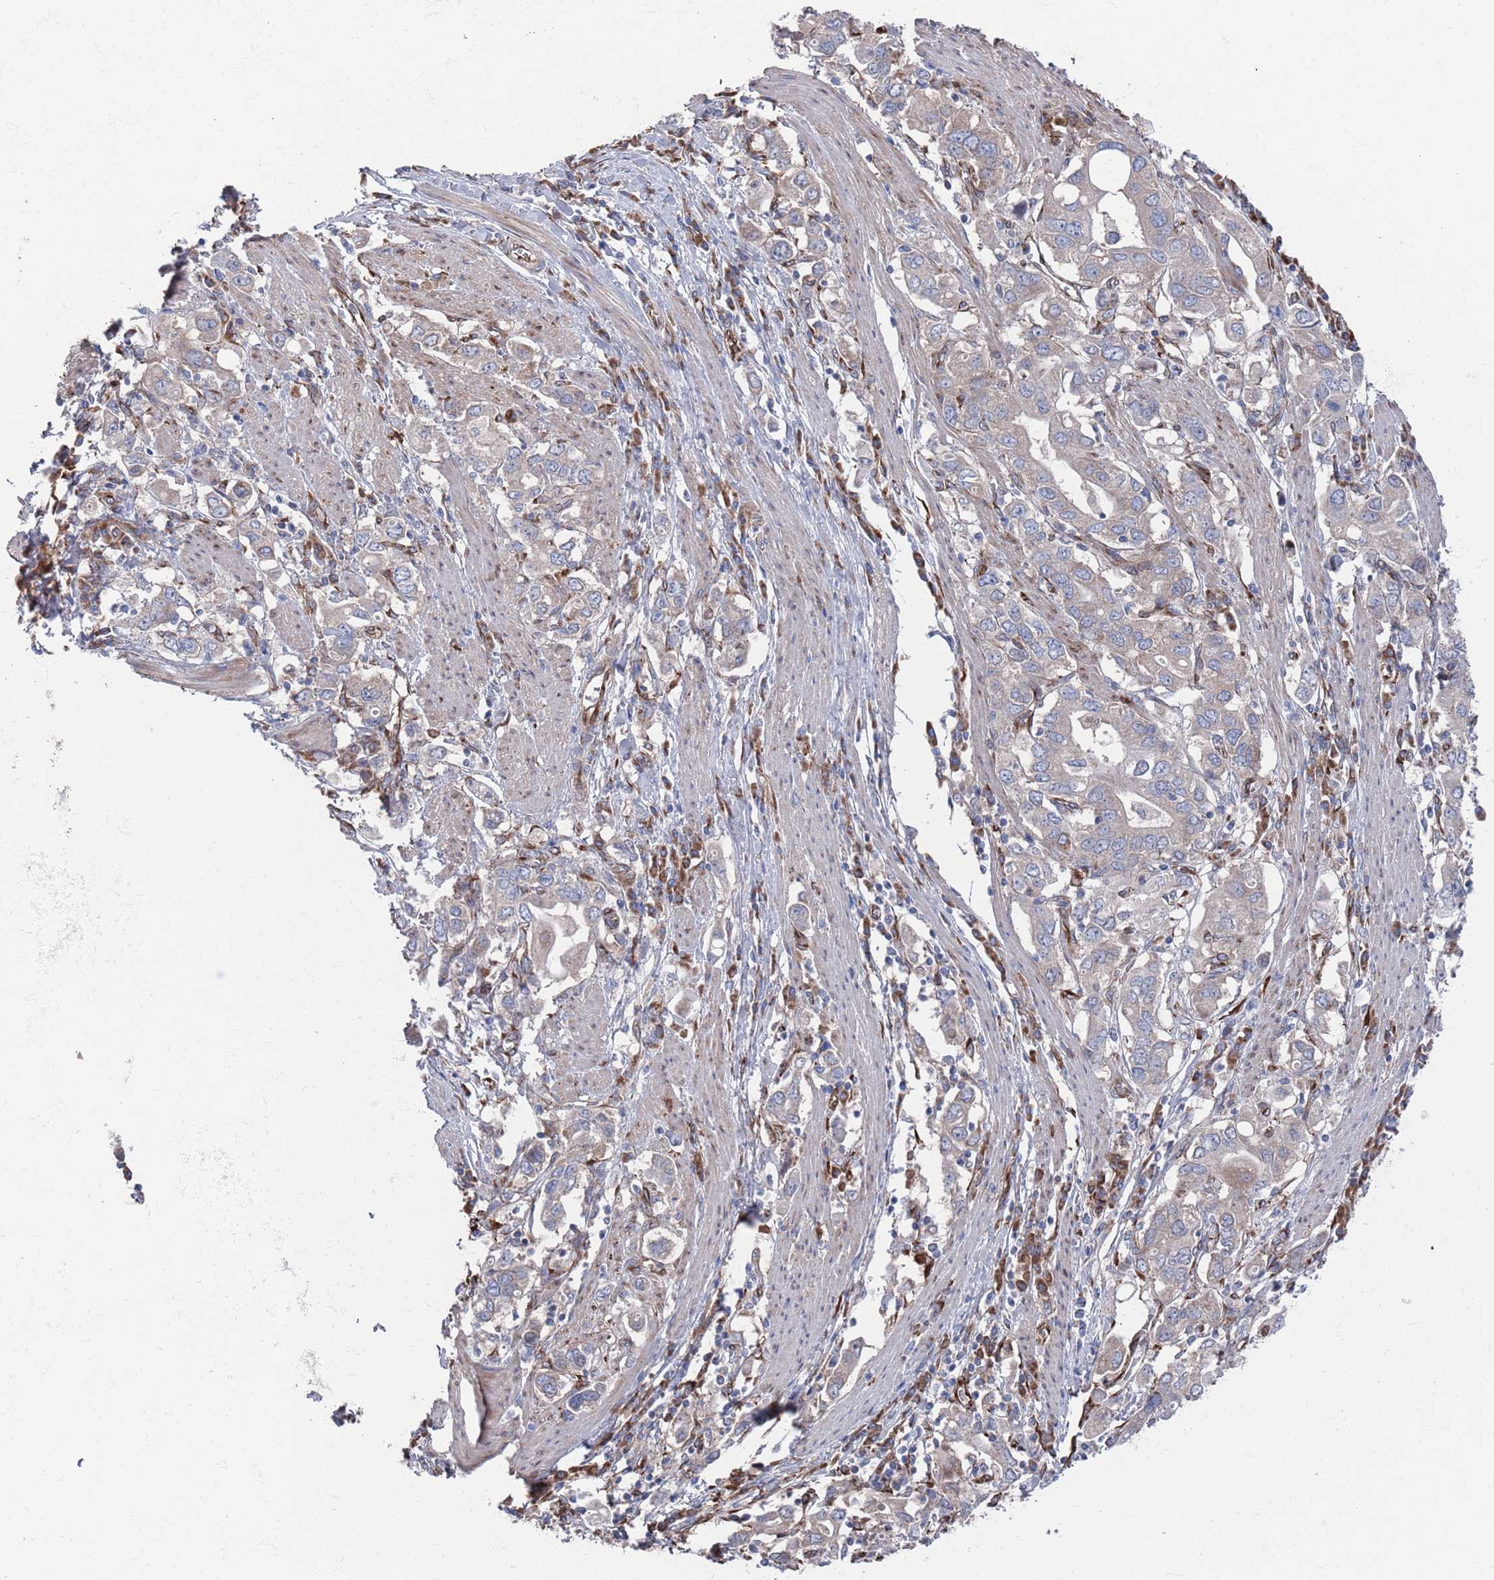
{"staining": {"intensity": "negative", "quantity": "none", "location": "none"}, "tissue": "stomach cancer", "cell_type": "Tumor cells", "image_type": "cancer", "snomed": [{"axis": "morphology", "description": "Adenocarcinoma, NOS"}, {"axis": "topography", "description": "Stomach, upper"}, {"axis": "topography", "description": "Stomach"}], "caption": "IHC of human stomach cancer (adenocarcinoma) displays no expression in tumor cells.", "gene": "CCDC106", "patient": {"sex": "male", "age": 62}}